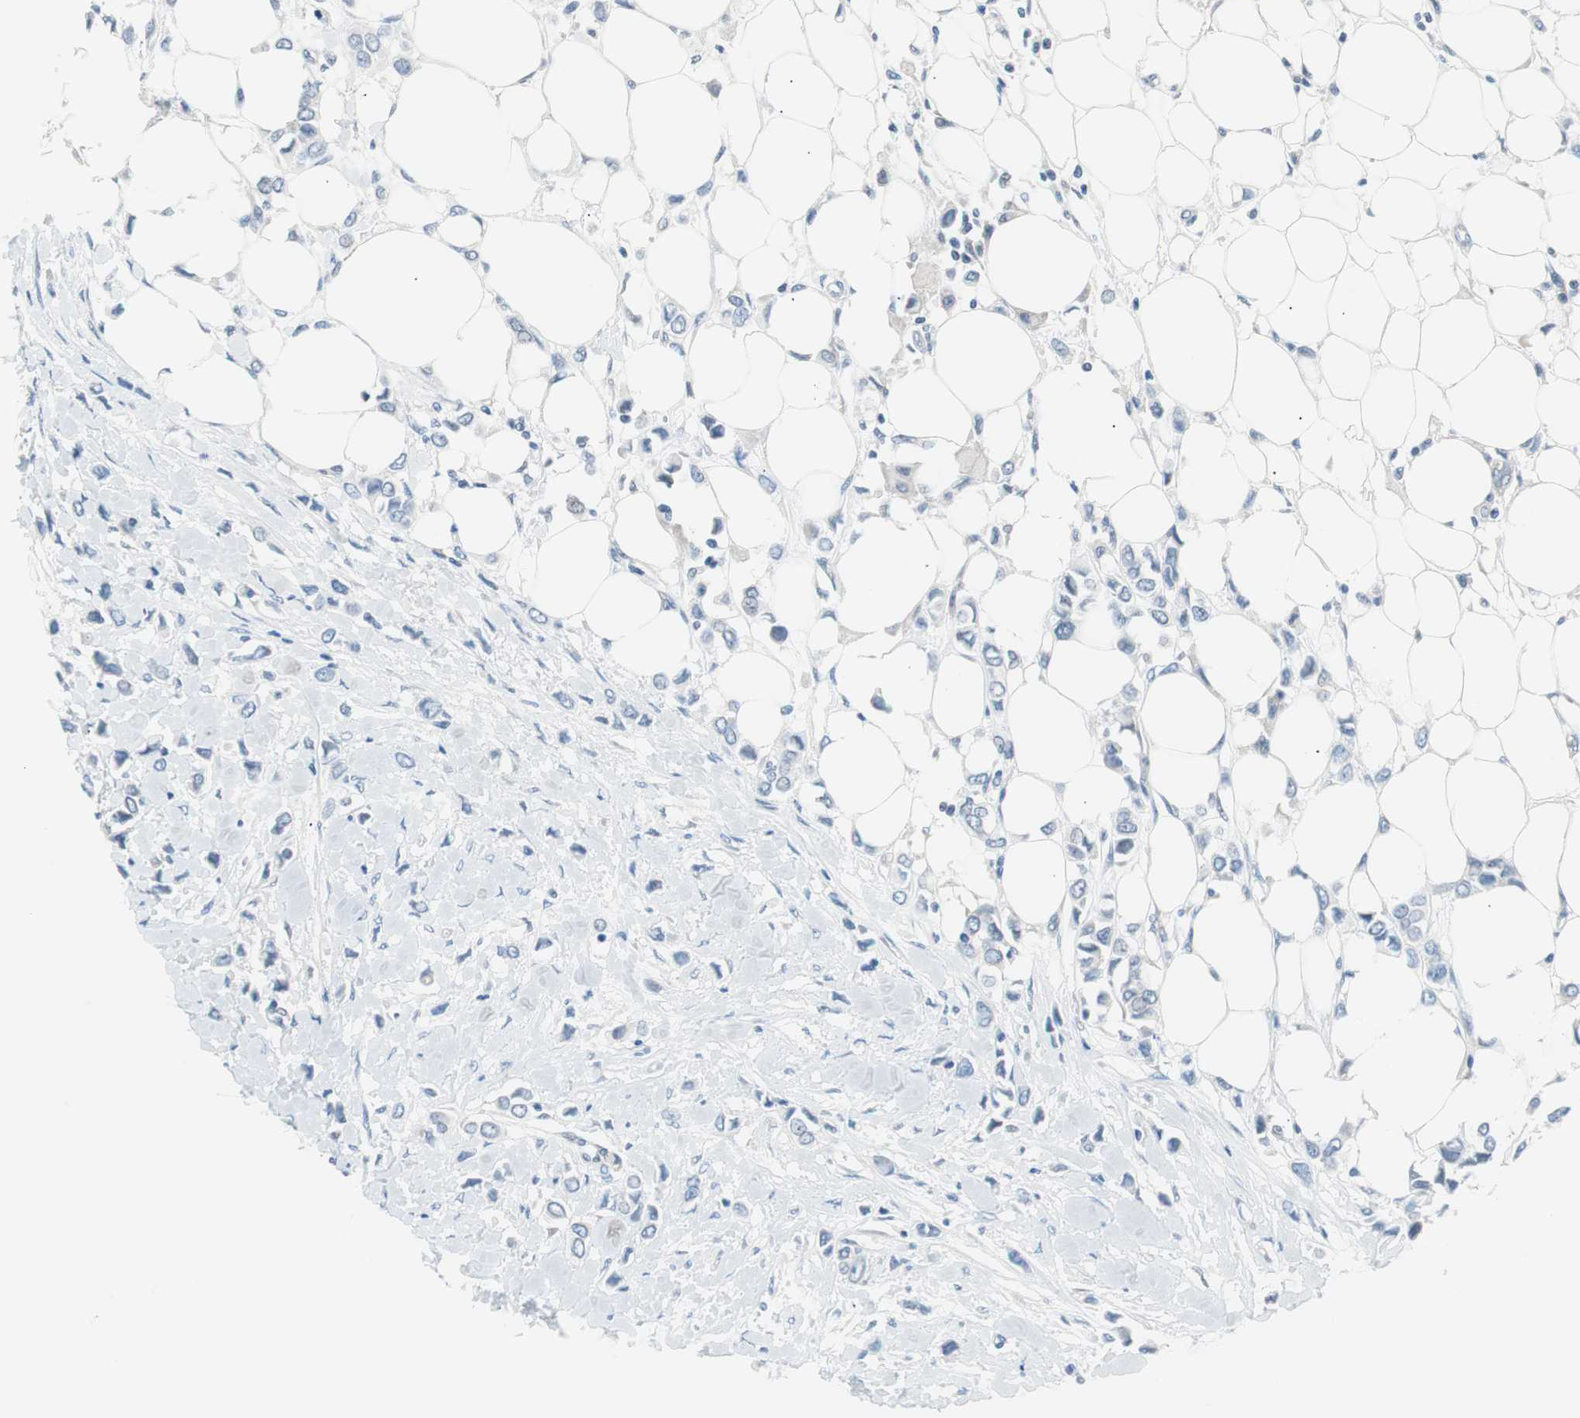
{"staining": {"intensity": "negative", "quantity": "none", "location": "none"}, "tissue": "breast cancer", "cell_type": "Tumor cells", "image_type": "cancer", "snomed": [{"axis": "morphology", "description": "Lobular carcinoma"}, {"axis": "topography", "description": "Breast"}], "caption": "Immunohistochemistry (IHC) of breast cancer (lobular carcinoma) exhibits no expression in tumor cells.", "gene": "VIL1", "patient": {"sex": "female", "age": 51}}